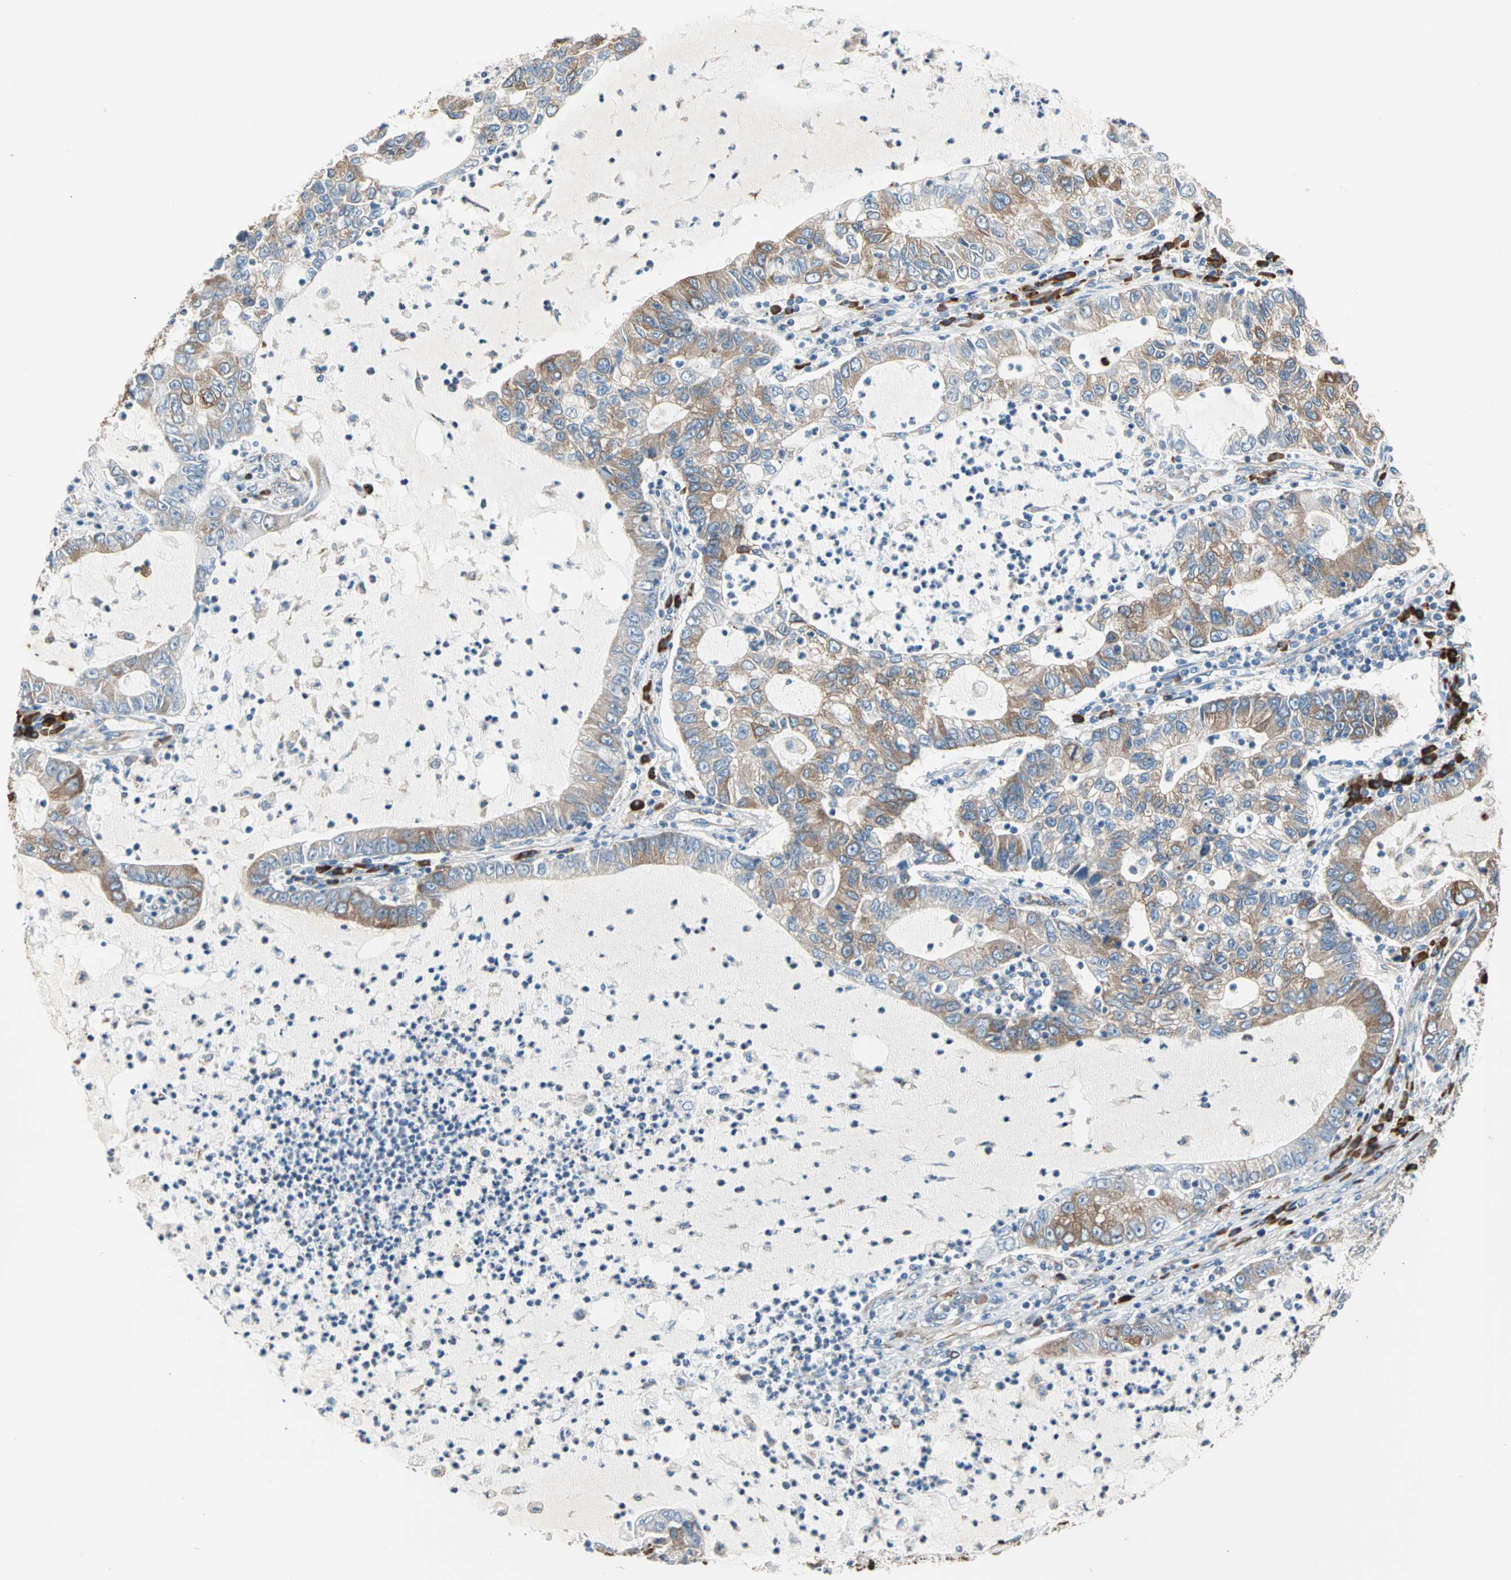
{"staining": {"intensity": "moderate", "quantity": ">75%", "location": "cytoplasmic/membranous"}, "tissue": "lung cancer", "cell_type": "Tumor cells", "image_type": "cancer", "snomed": [{"axis": "morphology", "description": "Adenocarcinoma, NOS"}, {"axis": "topography", "description": "Lung"}], "caption": "A photomicrograph showing moderate cytoplasmic/membranous positivity in about >75% of tumor cells in lung cancer, as visualized by brown immunohistochemical staining.", "gene": "PLCXD1", "patient": {"sex": "female", "age": 51}}